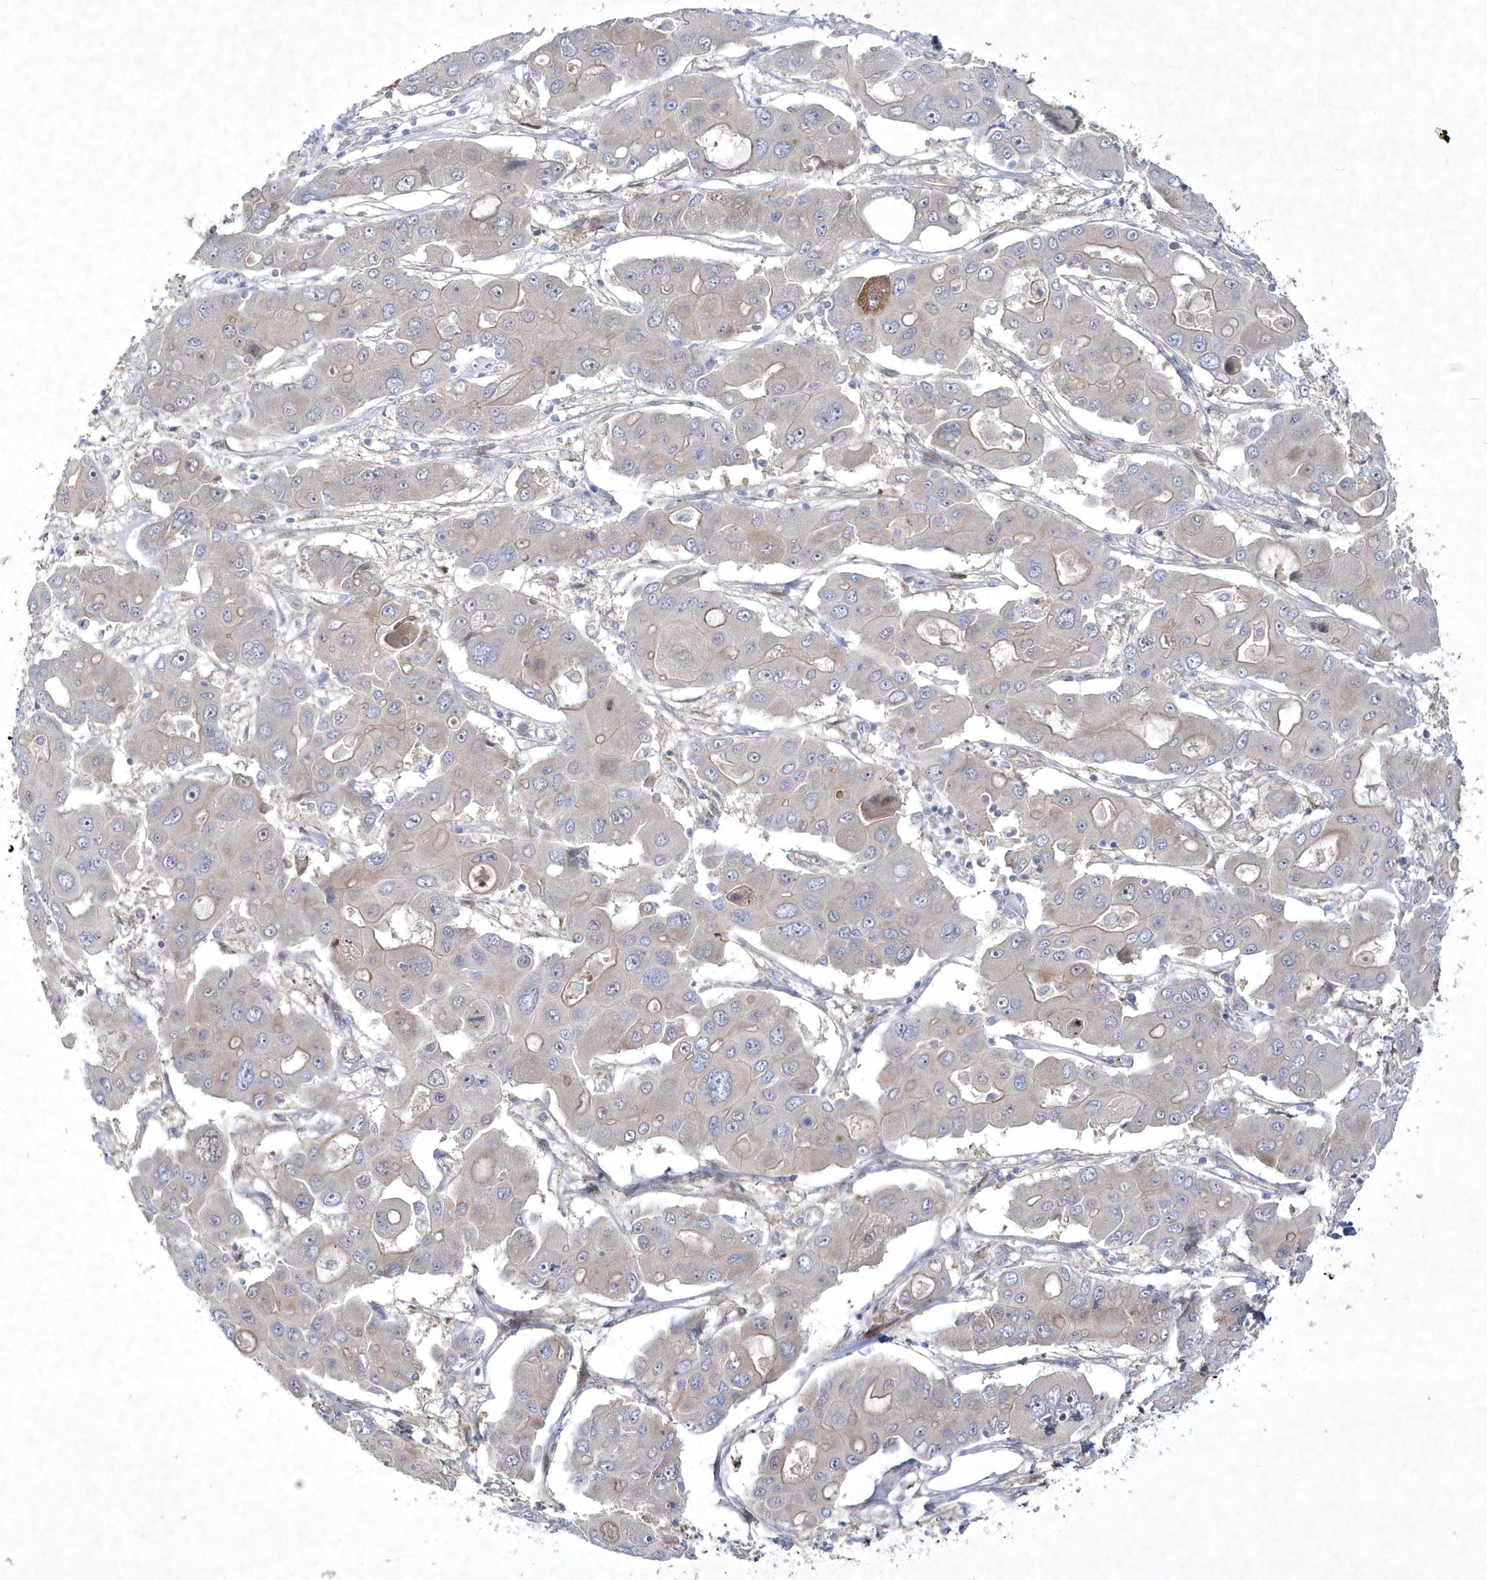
{"staining": {"intensity": "moderate", "quantity": "<25%", "location": "cytoplasmic/membranous"}, "tissue": "liver cancer", "cell_type": "Tumor cells", "image_type": "cancer", "snomed": [{"axis": "morphology", "description": "Cholangiocarcinoma"}, {"axis": "topography", "description": "Liver"}], "caption": "Brown immunohistochemical staining in human liver cholangiocarcinoma shows moderate cytoplasmic/membranous positivity in about <25% of tumor cells. (brown staining indicates protein expression, while blue staining denotes nuclei).", "gene": "DSPP", "patient": {"sex": "male", "age": 67}}